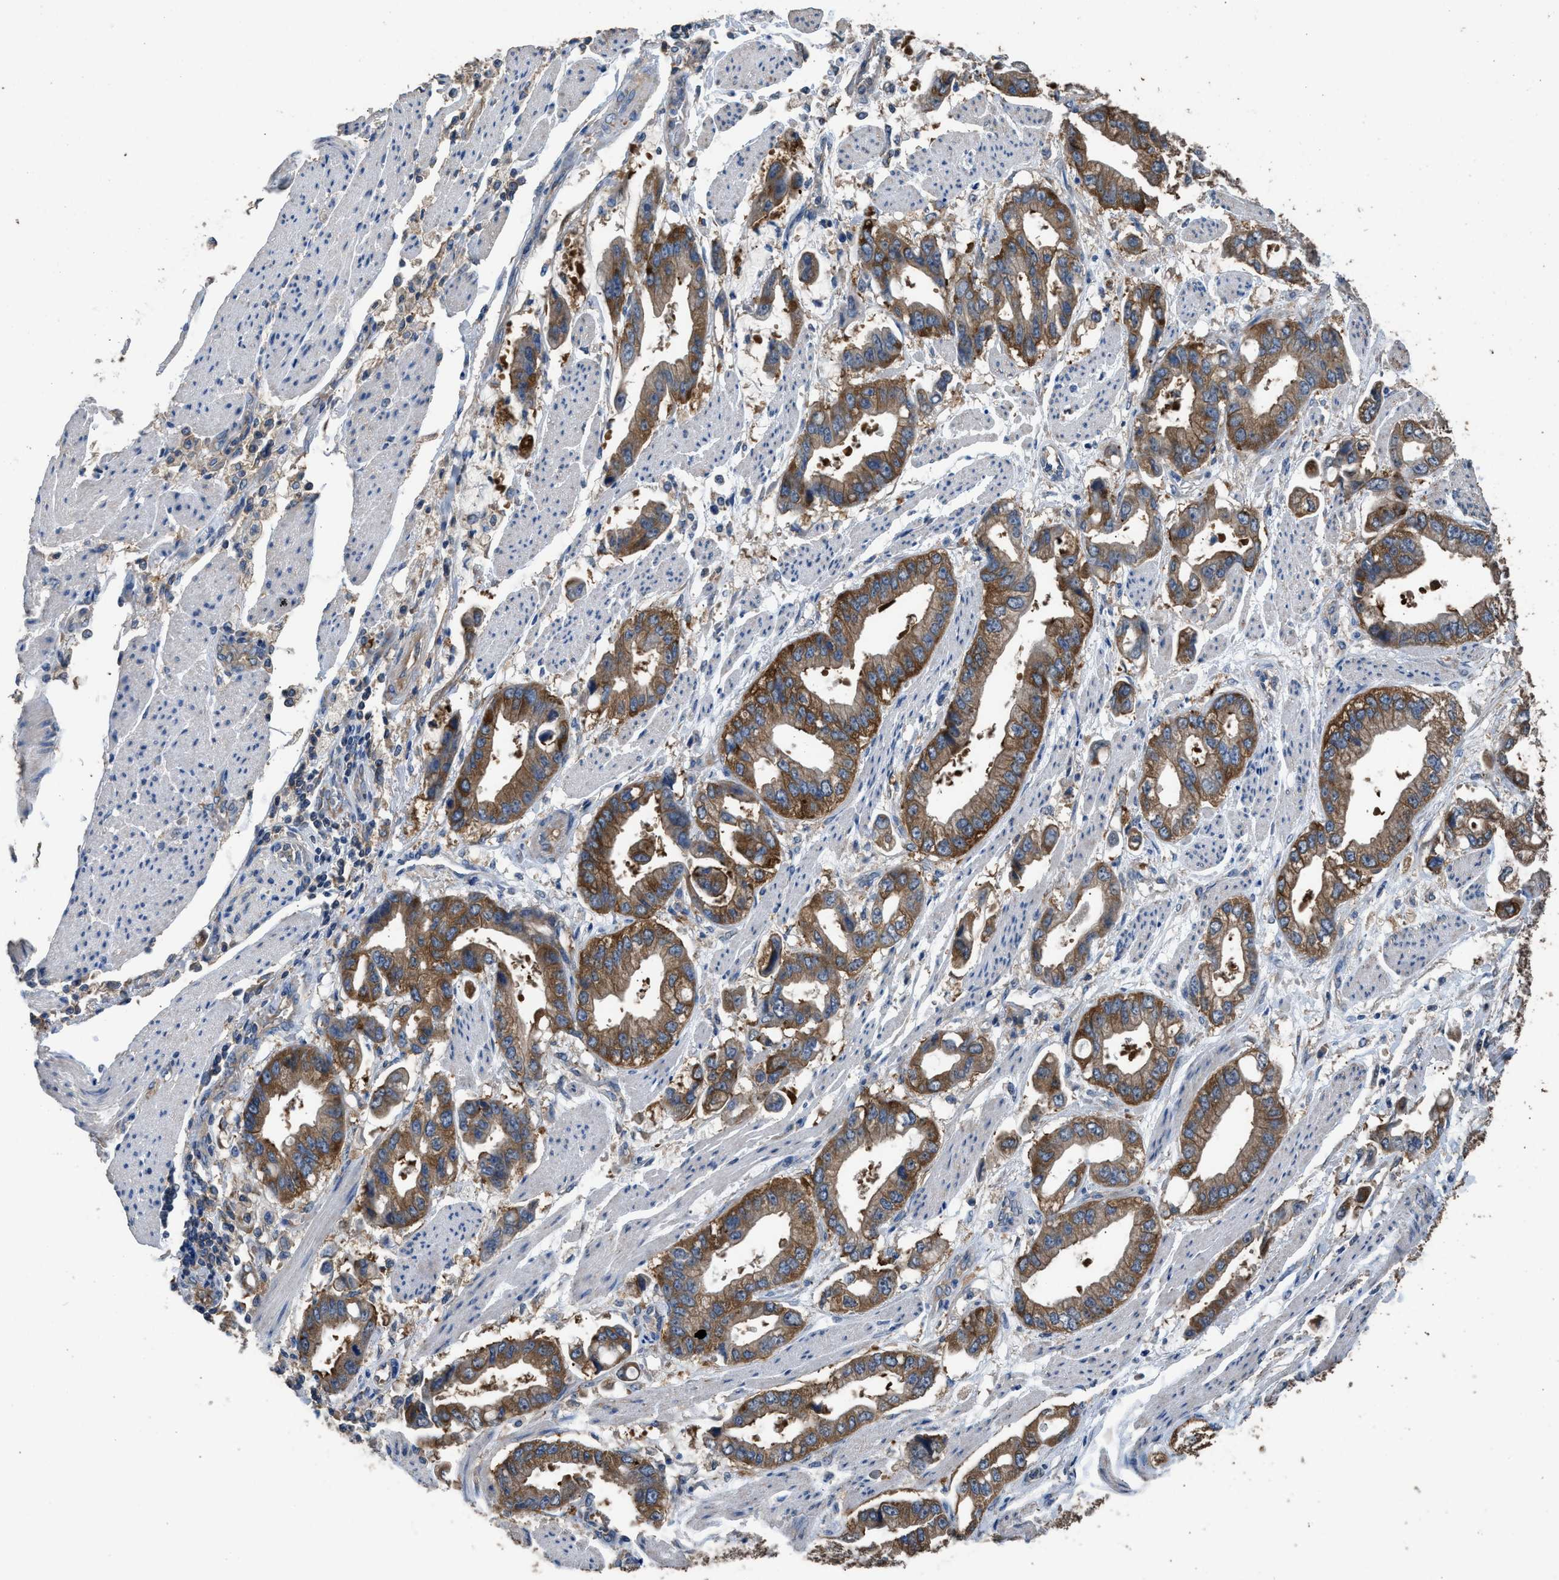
{"staining": {"intensity": "moderate", "quantity": ">75%", "location": "cytoplasmic/membranous"}, "tissue": "stomach cancer", "cell_type": "Tumor cells", "image_type": "cancer", "snomed": [{"axis": "morphology", "description": "Normal tissue, NOS"}, {"axis": "morphology", "description": "Adenocarcinoma, NOS"}, {"axis": "topography", "description": "Stomach"}], "caption": "DAB immunohistochemical staining of stomach cancer displays moderate cytoplasmic/membranous protein staining in about >75% of tumor cells.", "gene": "ITSN1", "patient": {"sex": "male", "age": 62}}